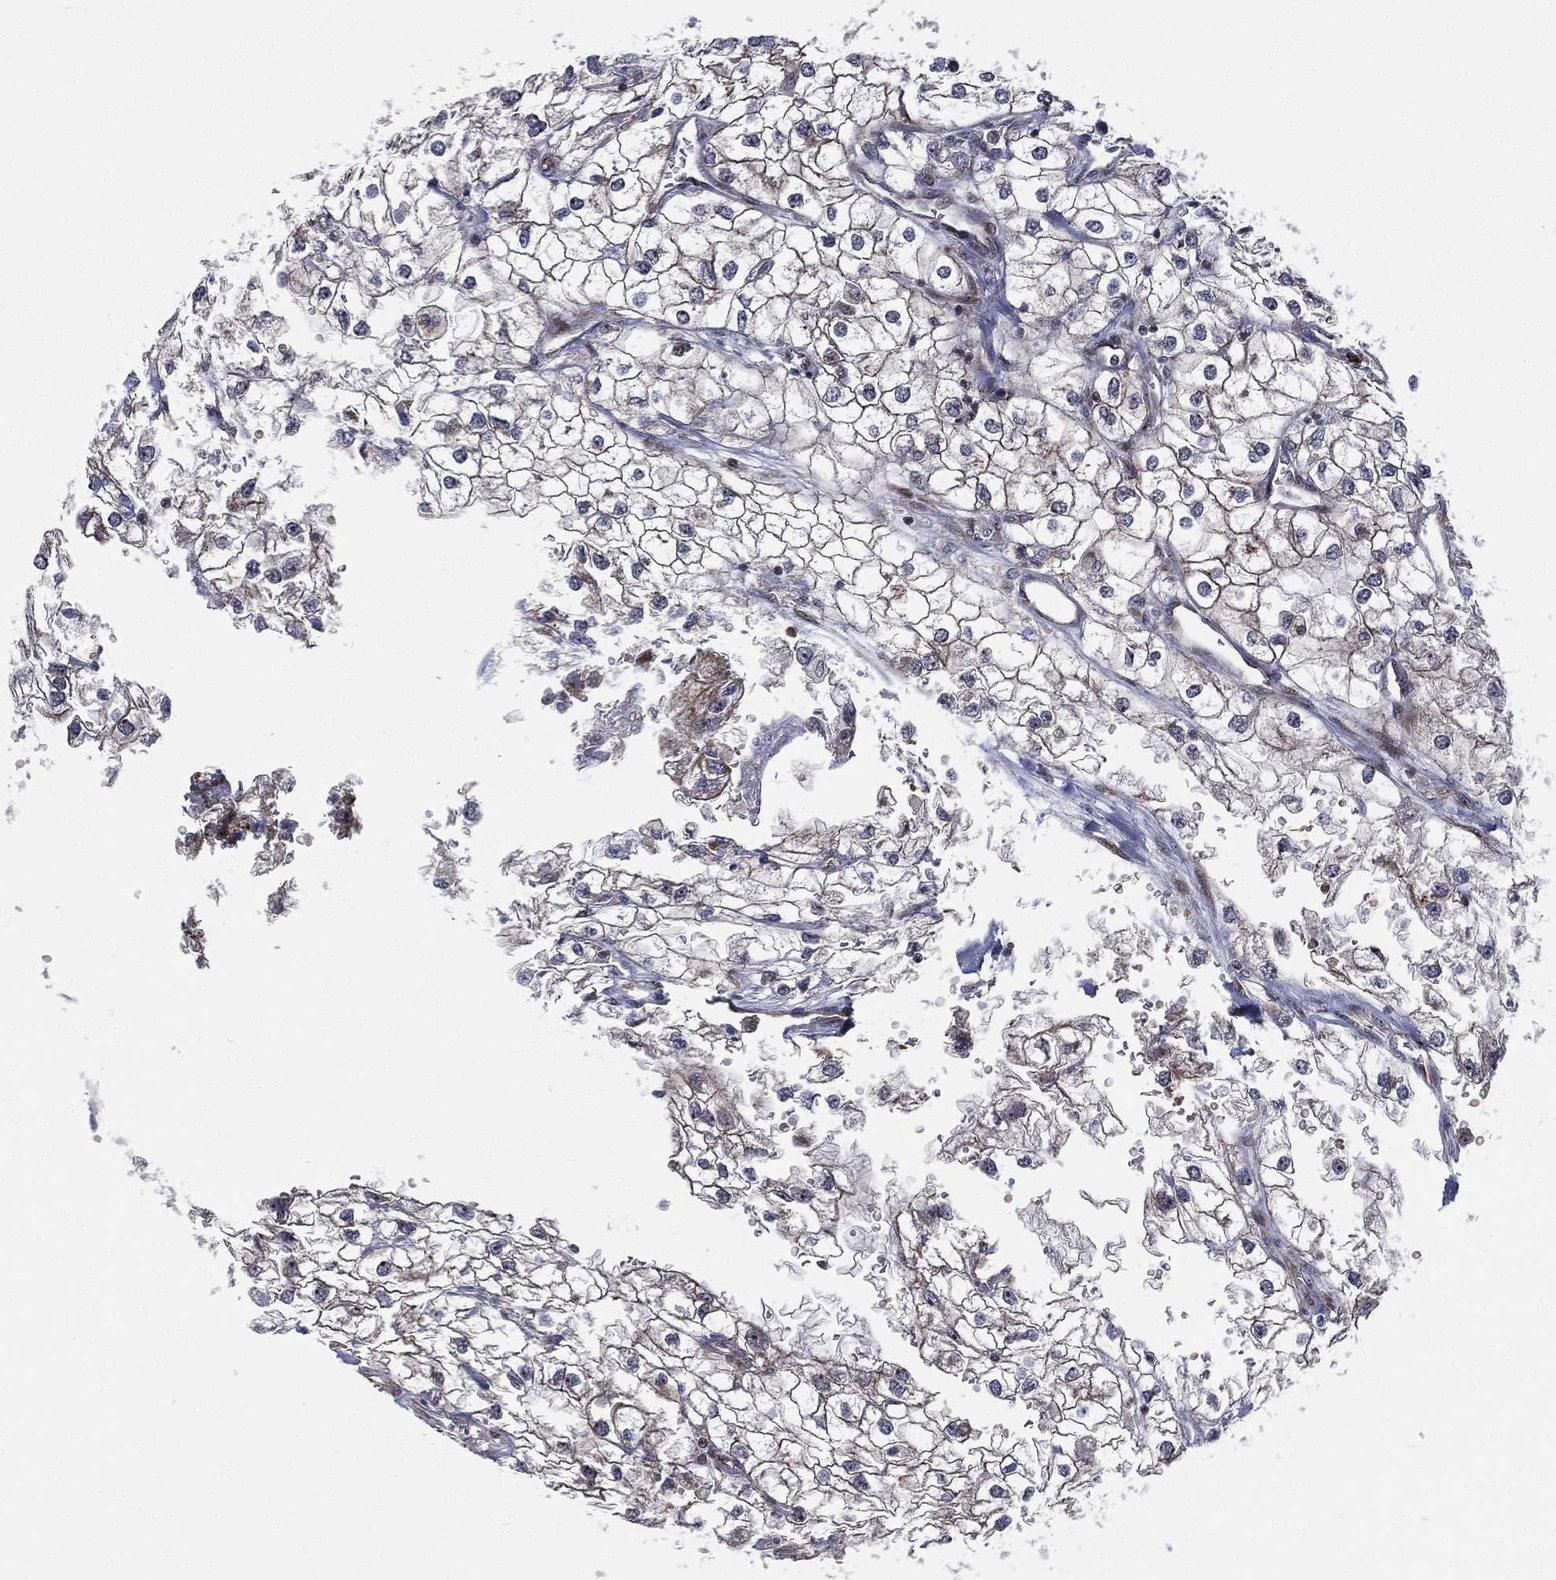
{"staining": {"intensity": "negative", "quantity": "none", "location": "none"}, "tissue": "renal cancer", "cell_type": "Tumor cells", "image_type": "cancer", "snomed": [{"axis": "morphology", "description": "Adenocarcinoma, NOS"}, {"axis": "topography", "description": "Kidney"}], "caption": "High power microscopy micrograph of an immunohistochemistry (IHC) histopathology image of renal adenocarcinoma, revealing no significant positivity in tumor cells.", "gene": "VHL", "patient": {"sex": "male", "age": 59}}